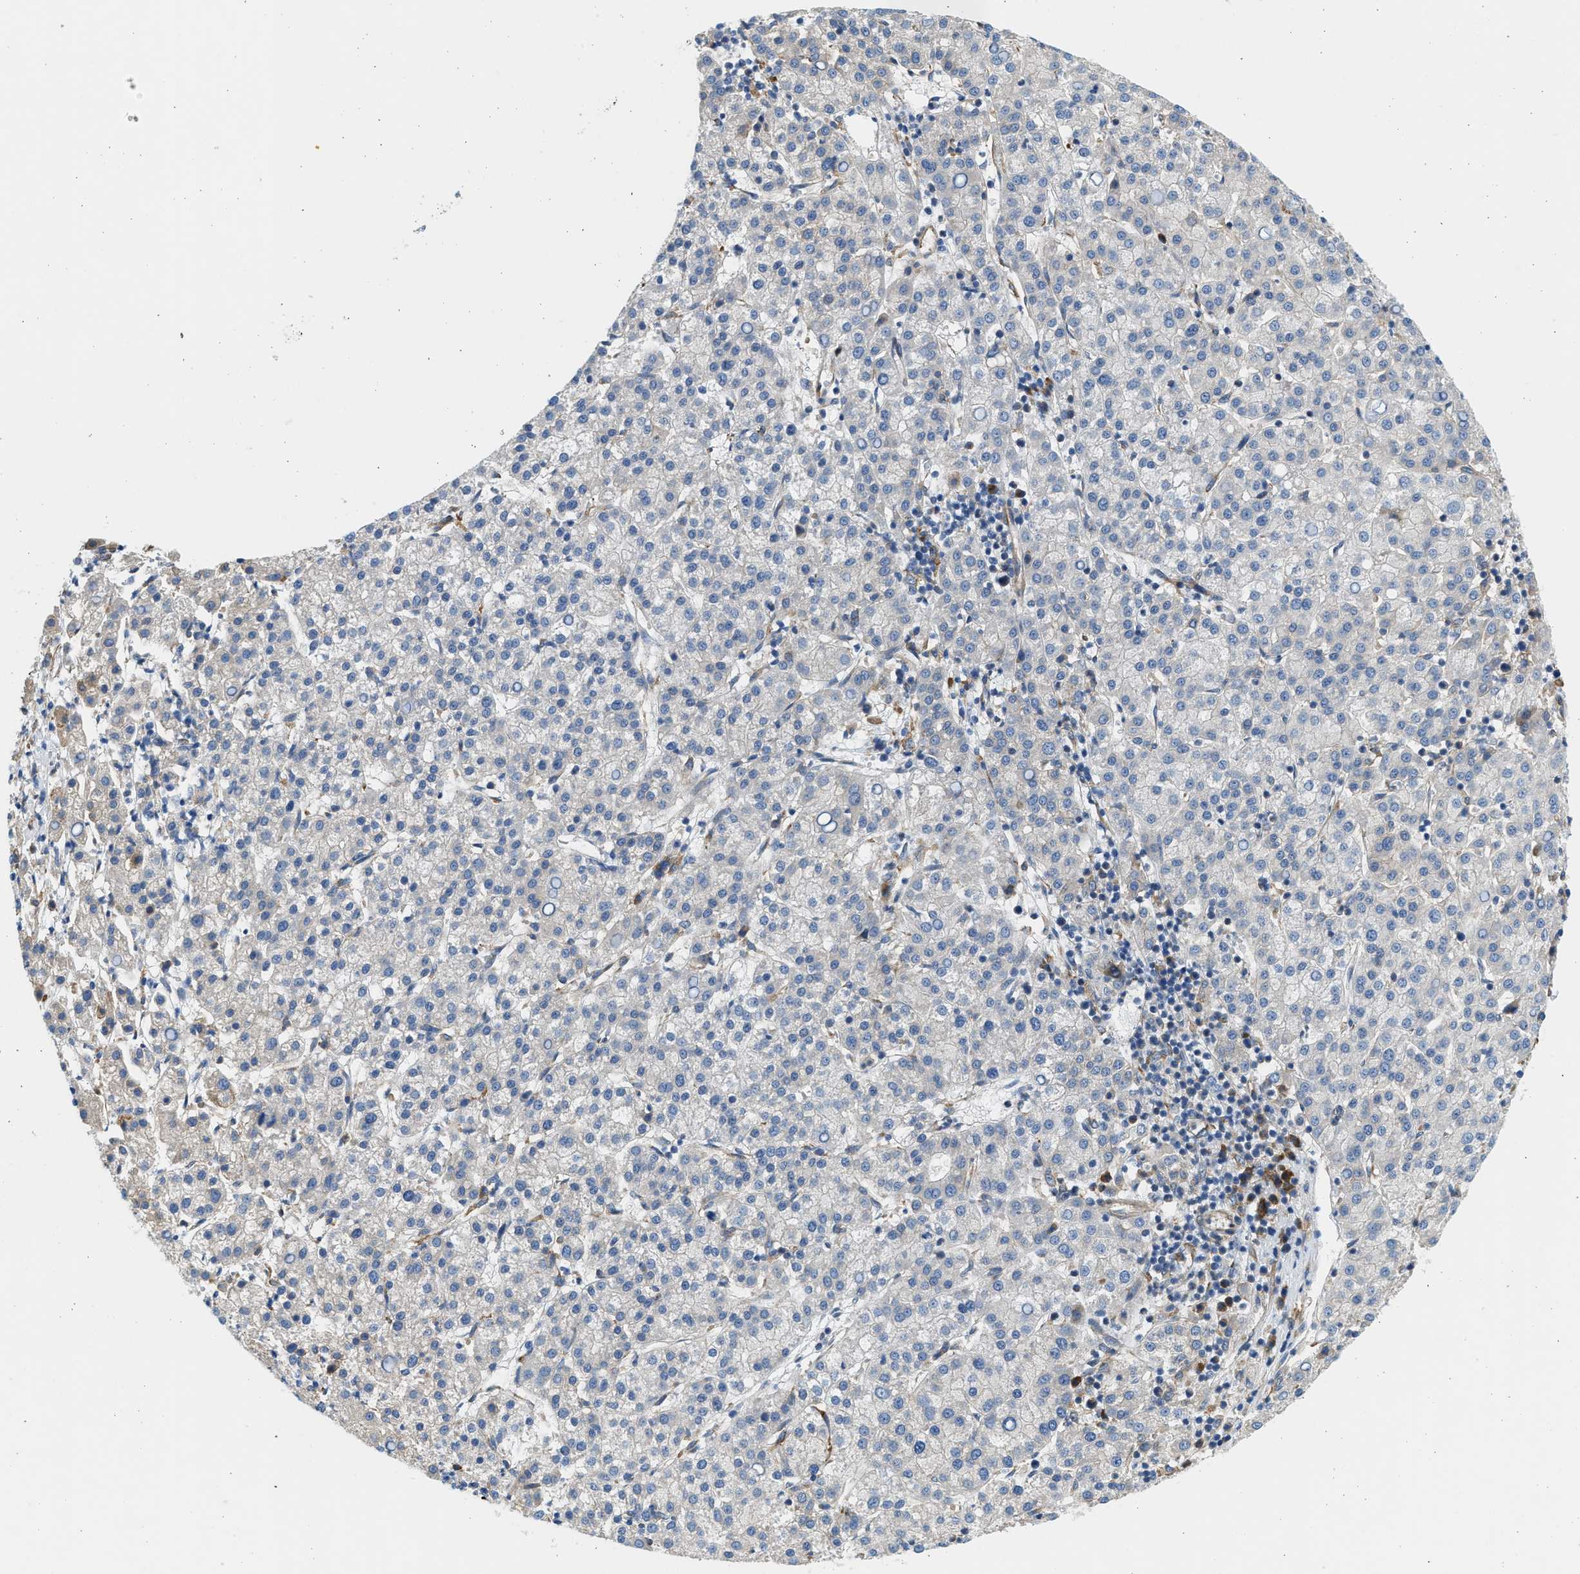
{"staining": {"intensity": "negative", "quantity": "none", "location": "none"}, "tissue": "liver cancer", "cell_type": "Tumor cells", "image_type": "cancer", "snomed": [{"axis": "morphology", "description": "Carcinoma, Hepatocellular, NOS"}, {"axis": "topography", "description": "Liver"}], "caption": "Immunohistochemistry (IHC) of liver hepatocellular carcinoma exhibits no expression in tumor cells.", "gene": "CNTN6", "patient": {"sex": "female", "age": 58}}